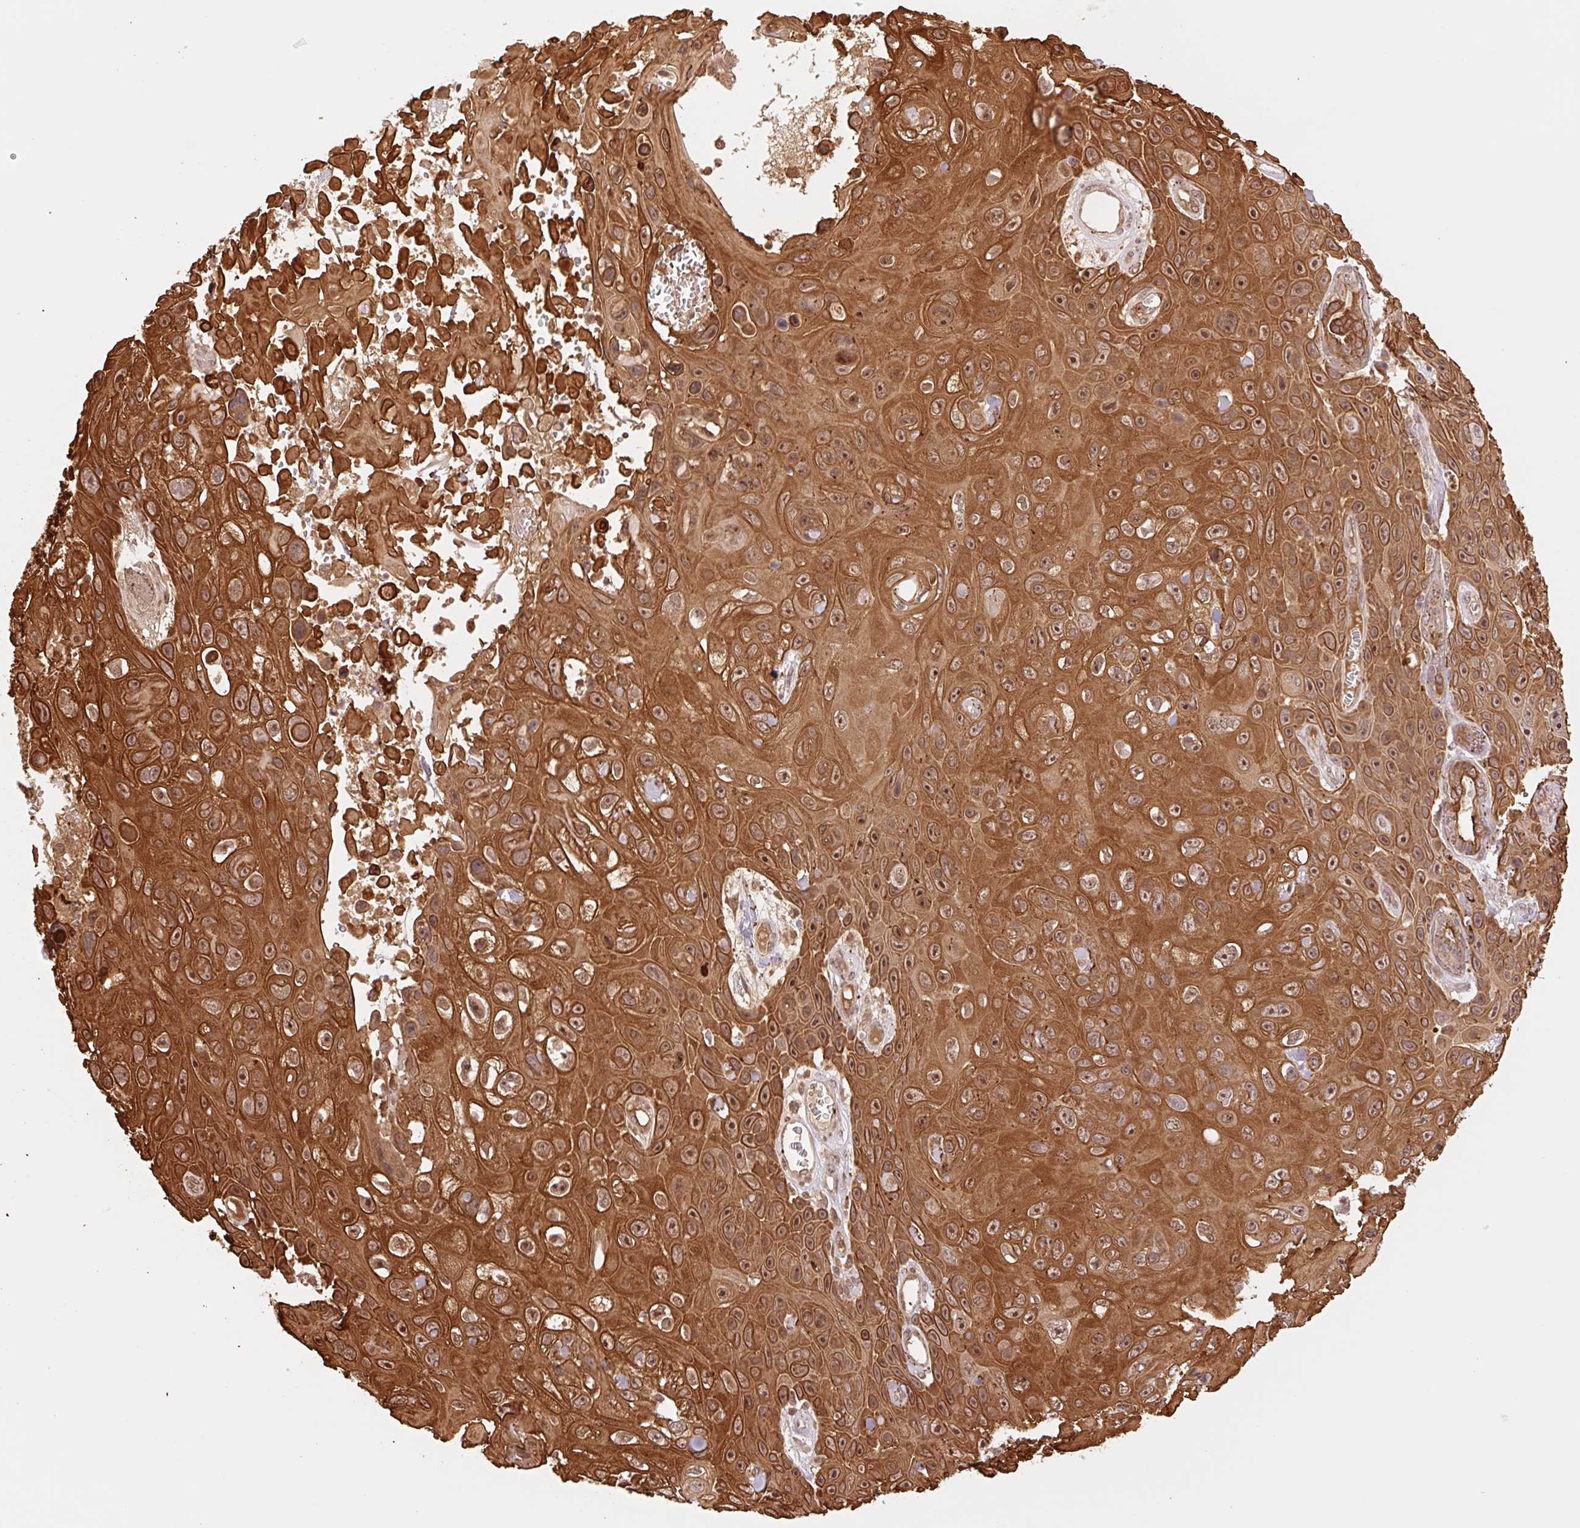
{"staining": {"intensity": "strong", "quantity": ">75%", "location": "cytoplasmic/membranous,nuclear"}, "tissue": "skin cancer", "cell_type": "Tumor cells", "image_type": "cancer", "snomed": [{"axis": "morphology", "description": "Squamous cell carcinoma, NOS"}, {"axis": "topography", "description": "Skin"}], "caption": "Skin cancer stained with a protein marker reveals strong staining in tumor cells.", "gene": "YJU2B", "patient": {"sex": "male", "age": 82}}